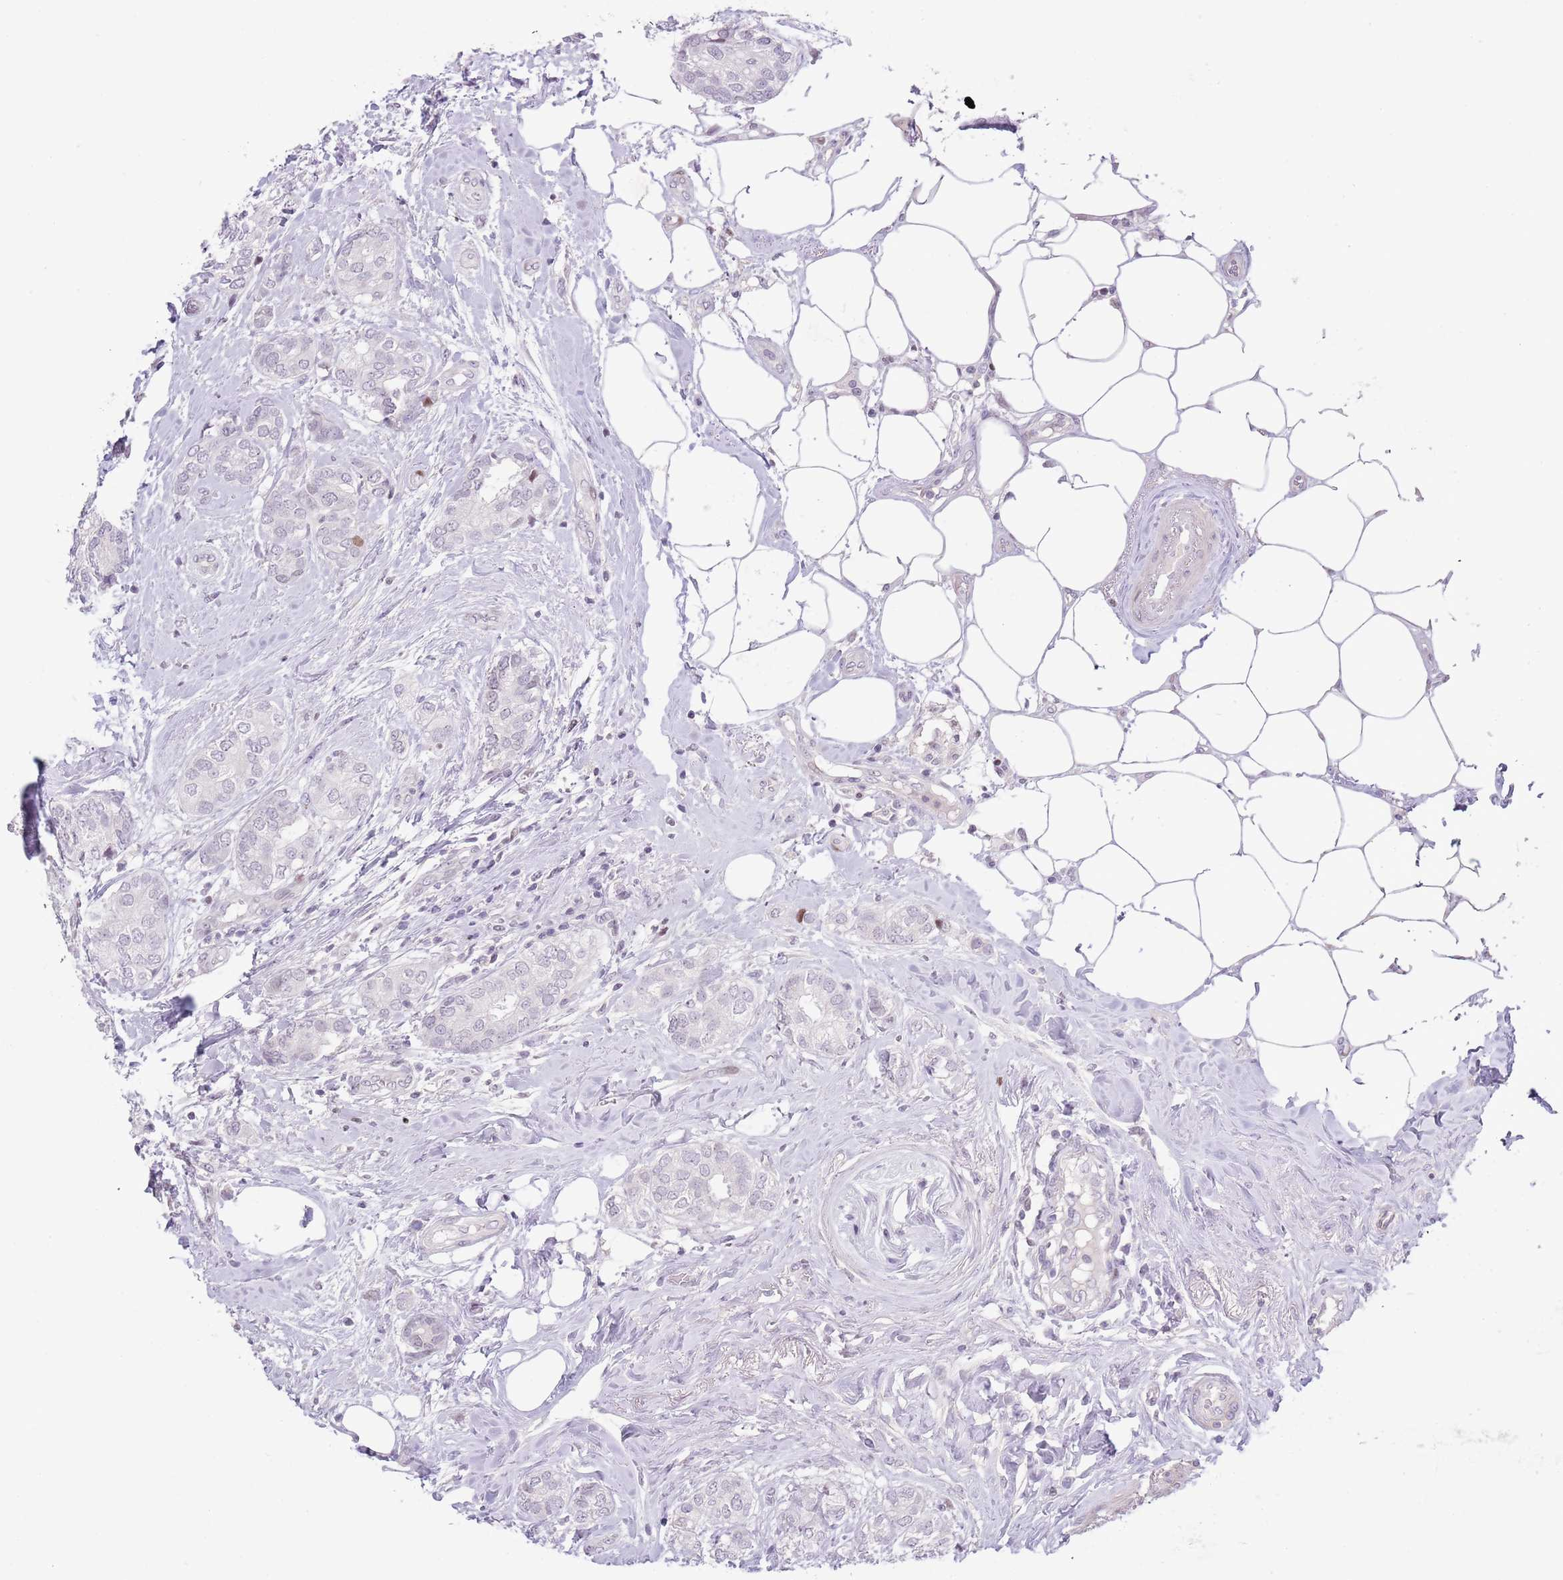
{"staining": {"intensity": "negative", "quantity": "none", "location": "none"}, "tissue": "breast cancer", "cell_type": "Tumor cells", "image_type": "cancer", "snomed": [{"axis": "morphology", "description": "Duct carcinoma"}, {"axis": "topography", "description": "Breast"}], "caption": "IHC micrograph of human infiltrating ductal carcinoma (breast) stained for a protein (brown), which demonstrates no positivity in tumor cells.", "gene": "MFSD10", "patient": {"sex": "female", "age": 73}}